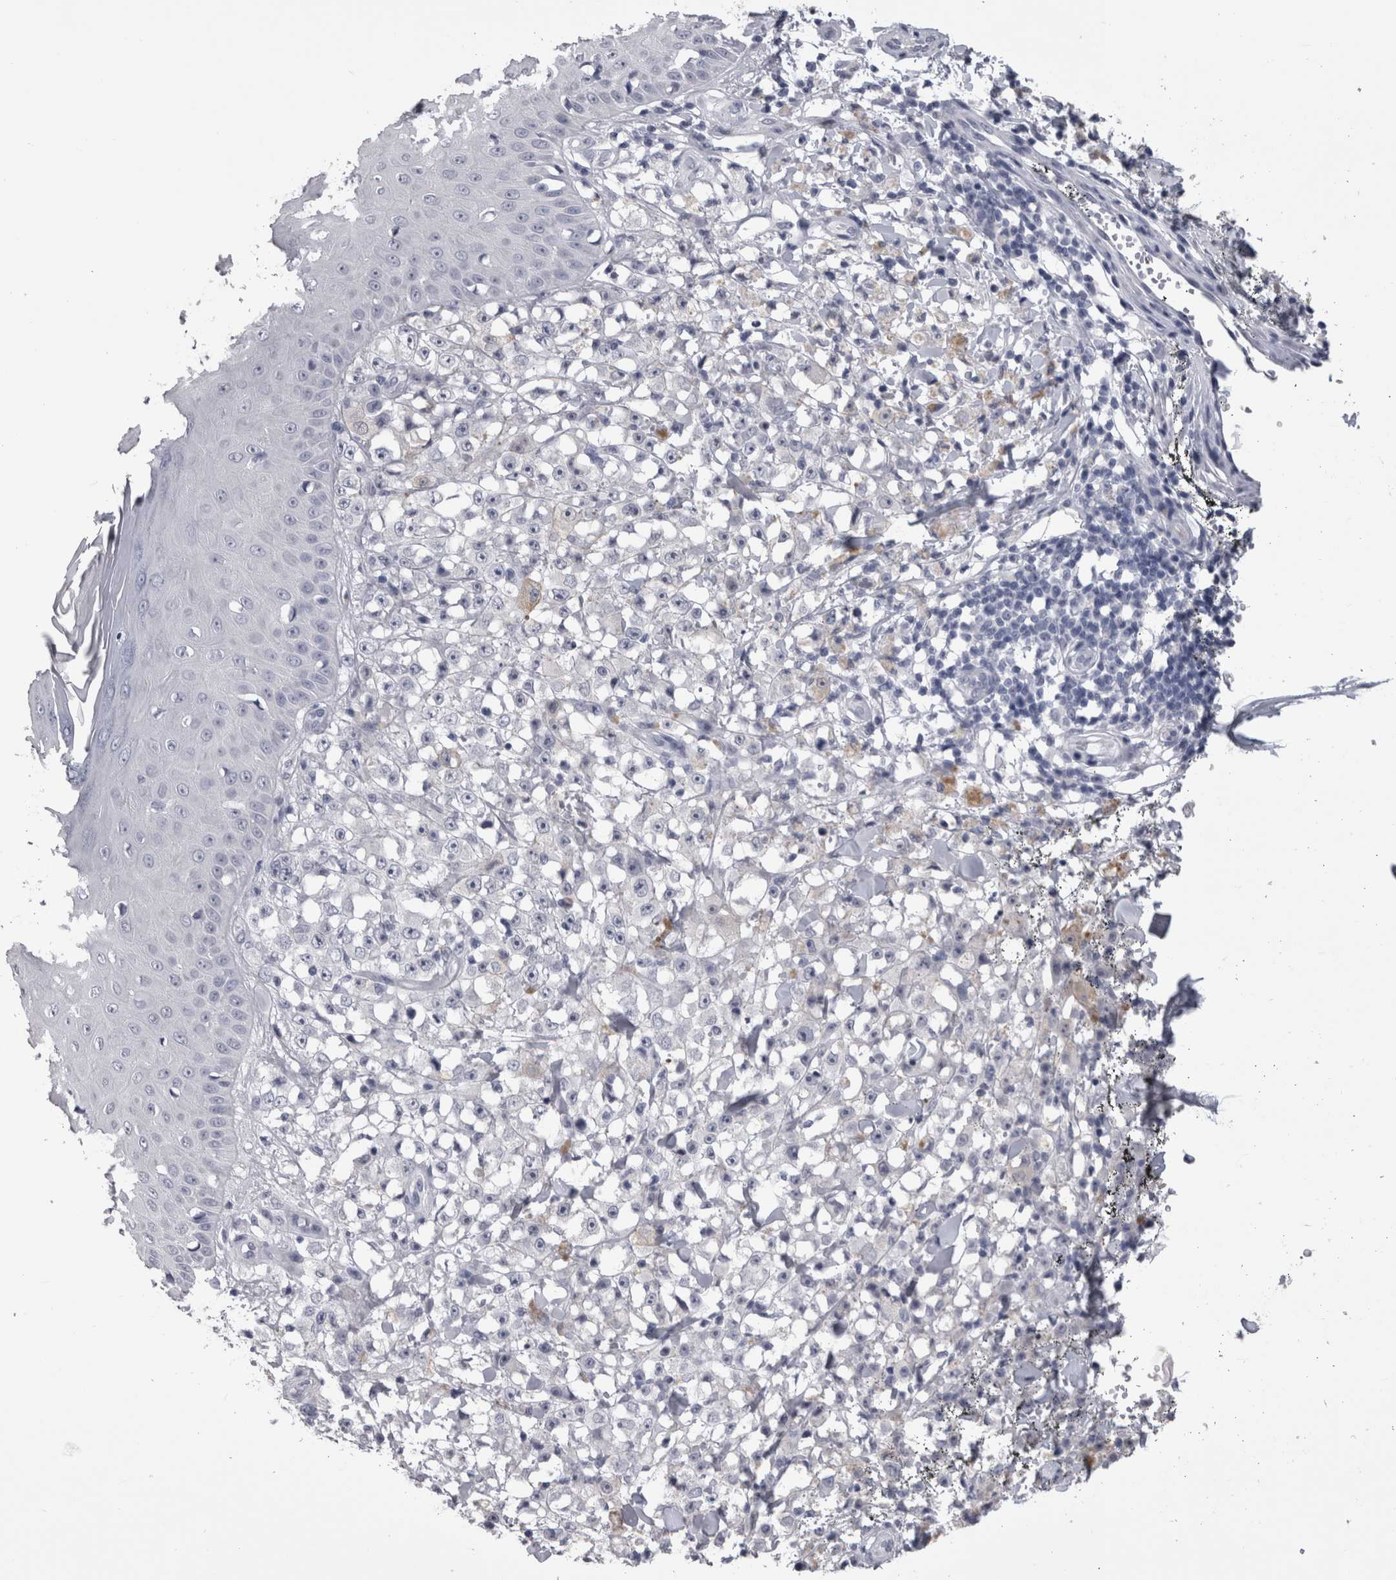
{"staining": {"intensity": "negative", "quantity": "none", "location": "none"}, "tissue": "melanoma", "cell_type": "Tumor cells", "image_type": "cancer", "snomed": [{"axis": "morphology", "description": "Malignant melanoma, NOS"}, {"axis": "topography", "description": "Skin"}], "caption": "The IHC image has no significant staining in tumor cells of melanoma tissue.", "gene": "AFMID", "patient": {"sex": "female", "age": 82}}